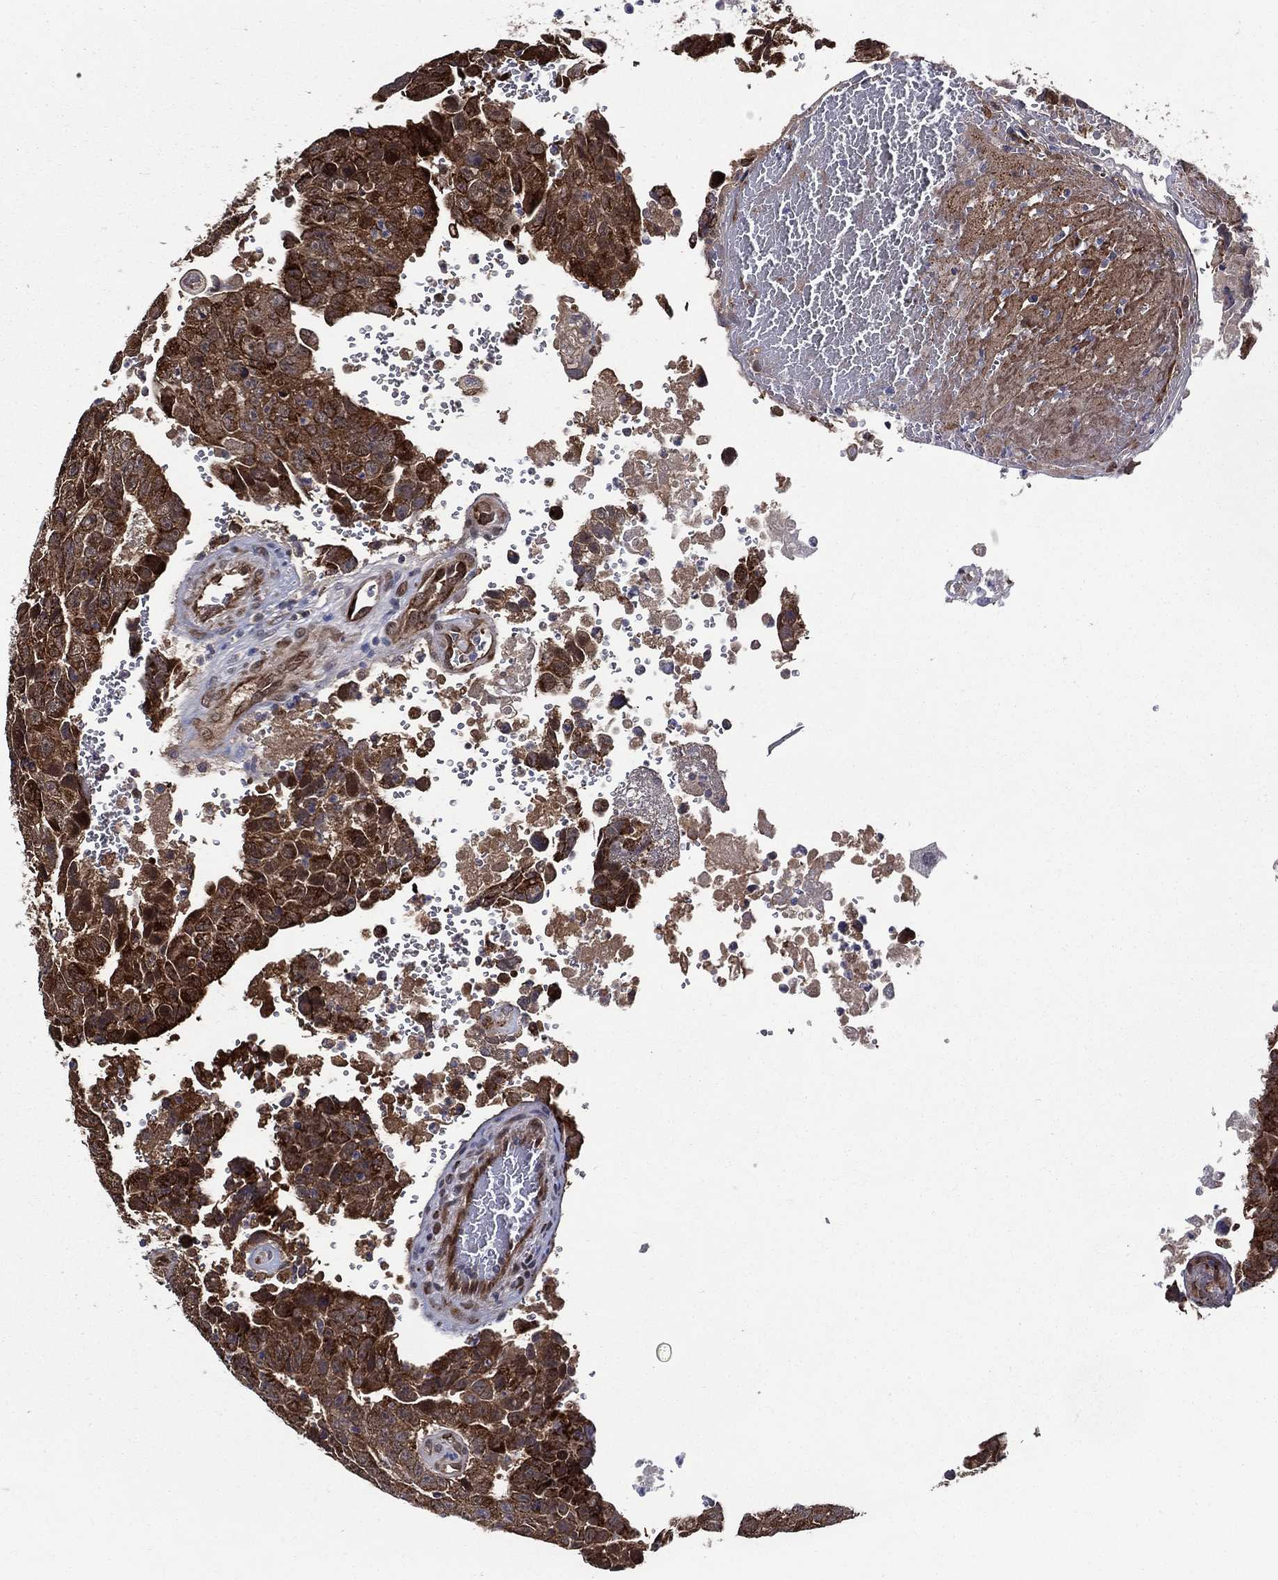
{"staining": {"intensity": "strong", "quantity": ">75%", "location": "cytoplasmic/membranous"}, "tissue": "testis cancer", "cell_type": "Tumor cells", "image_type": "cancer", "snomed": [{"axis": "morphology", "description": "Carcinoma, Embryonal, NOS"}, {"axis": "topography", "description": "Testis"}], "caption": "Tumor cells exhibit high levels of strong cytoplasmic/membranous staining in about >75% of cells in human embryonal carcinoma (testis).", "gene": "ARHGAP11A", "patient": {"sex": "male", "age": 24}}